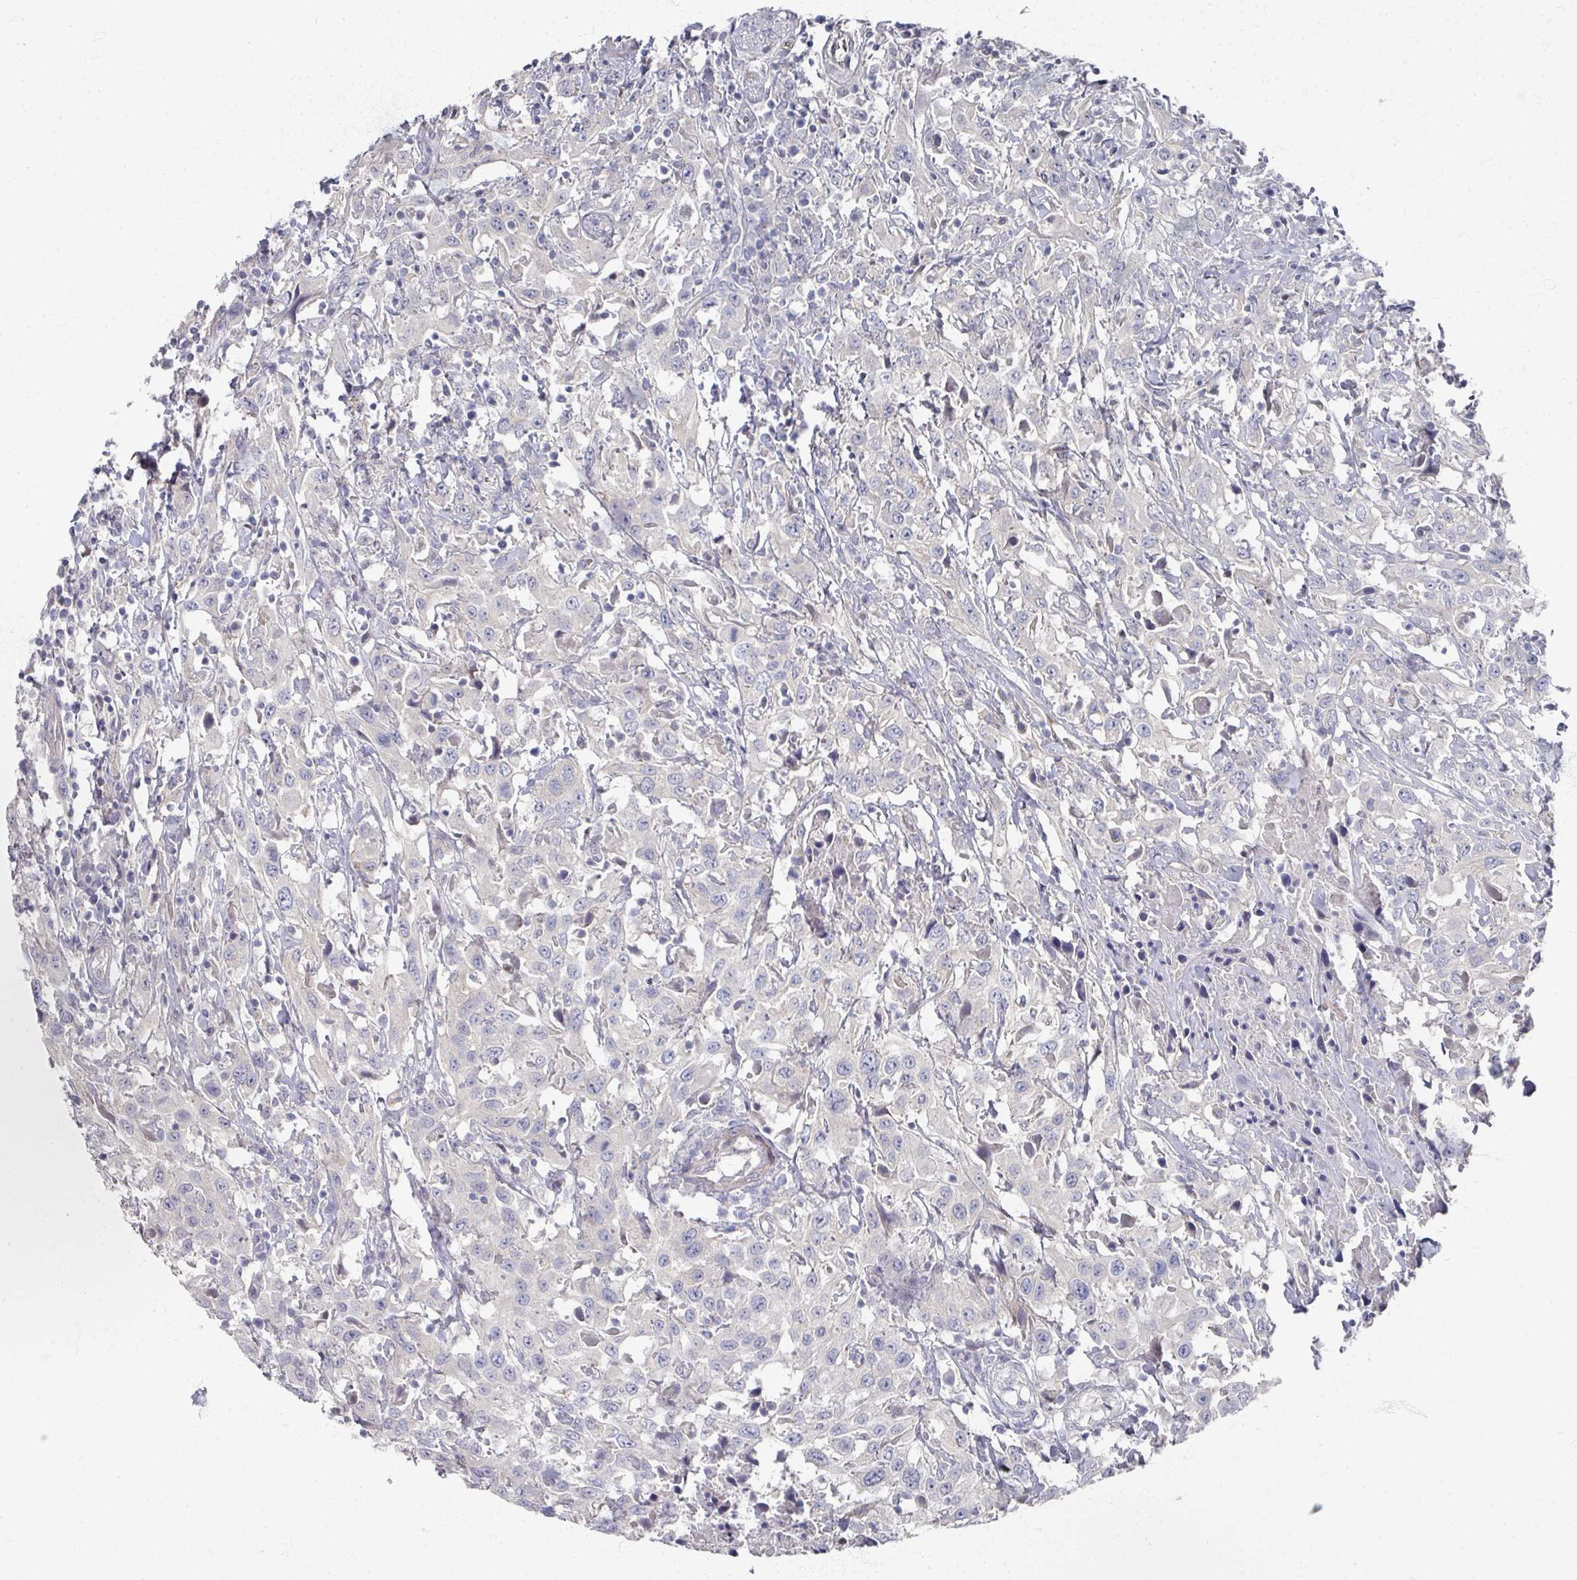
{"staining": {"intensity": "negative", "quantity": "none", "location": "none"}, "tissue": "urothelial cancer", "cell_type": "Tumor cells", "image_type": "cancer", "snomed": [{"axis": "morphology", "description": "Urothelial carcinoma, High grade"}, {"axis": "topography", "description": "Urinary bladder"}], "caption": "This is an immunohistochemistry (IHC) photomicrograph of urothelial cancer. There is no expression in tumor cells.", "gene": "TTYH3", "patient": {"sex": "male", "age": 61}}